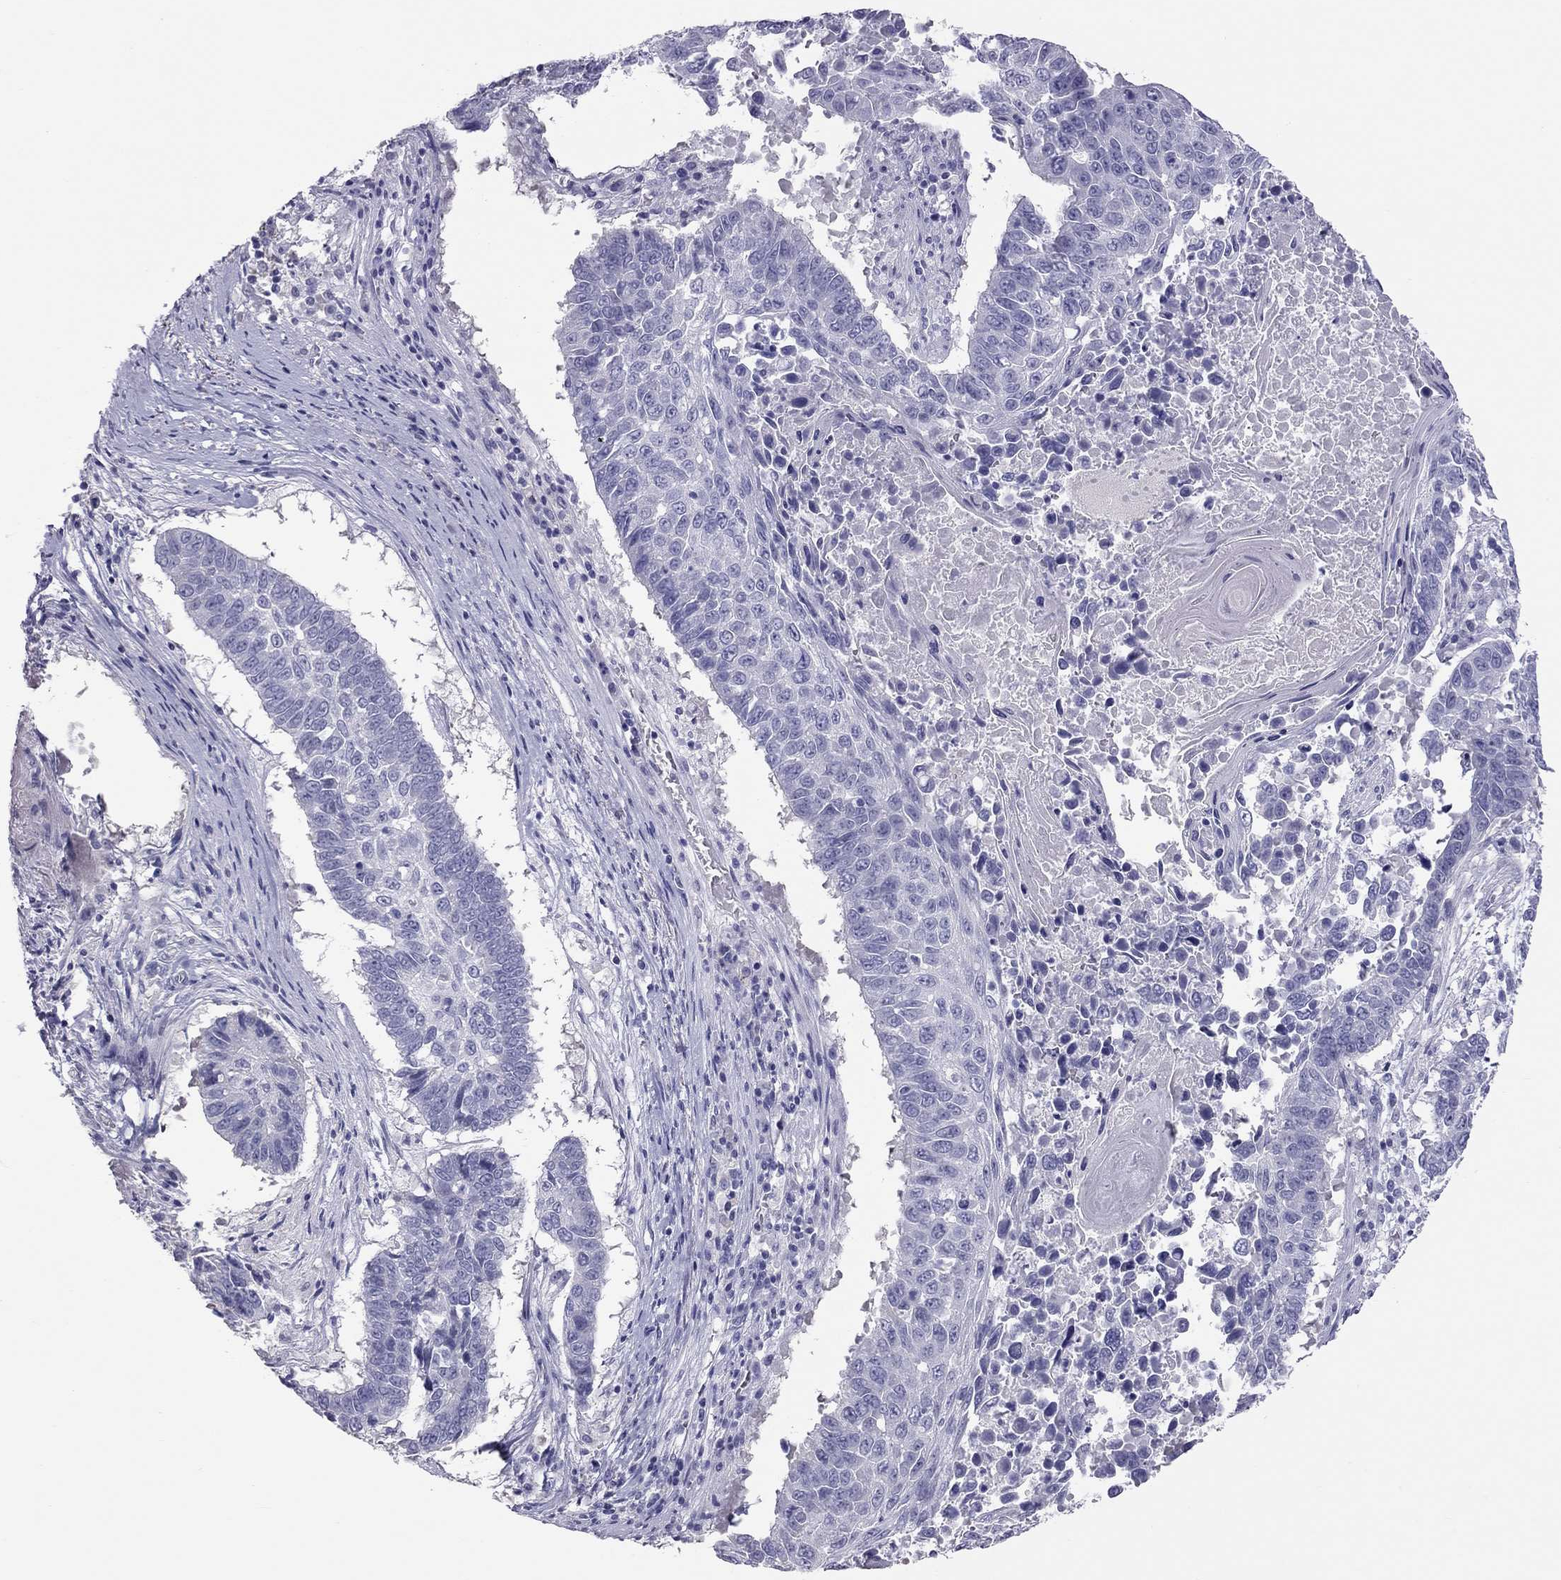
{"staining": {"intensity": "negative", "quantity": "none", "location": "none"}, "tissue": "lung cancer", "cell_type": "Tumor cells", "image_type": "cancer", "snomed": [{"axis": "morphology", "description": "Squamous cell carcinoma, NOS"}, {"axis": "topography", "description": "Lung"}], "caption": "An IHC histopathology image of lung cancer (squamous cell carcinoma) is shown. There is no staining in tumor cells of lung cancer (squamous cell carcinoma). (DAB (3,3'-diaminobenzidine) immunohistochemistry, high magnification).", "gene": "IL17REL", "patient": {"sex": "male", "age": 73}}